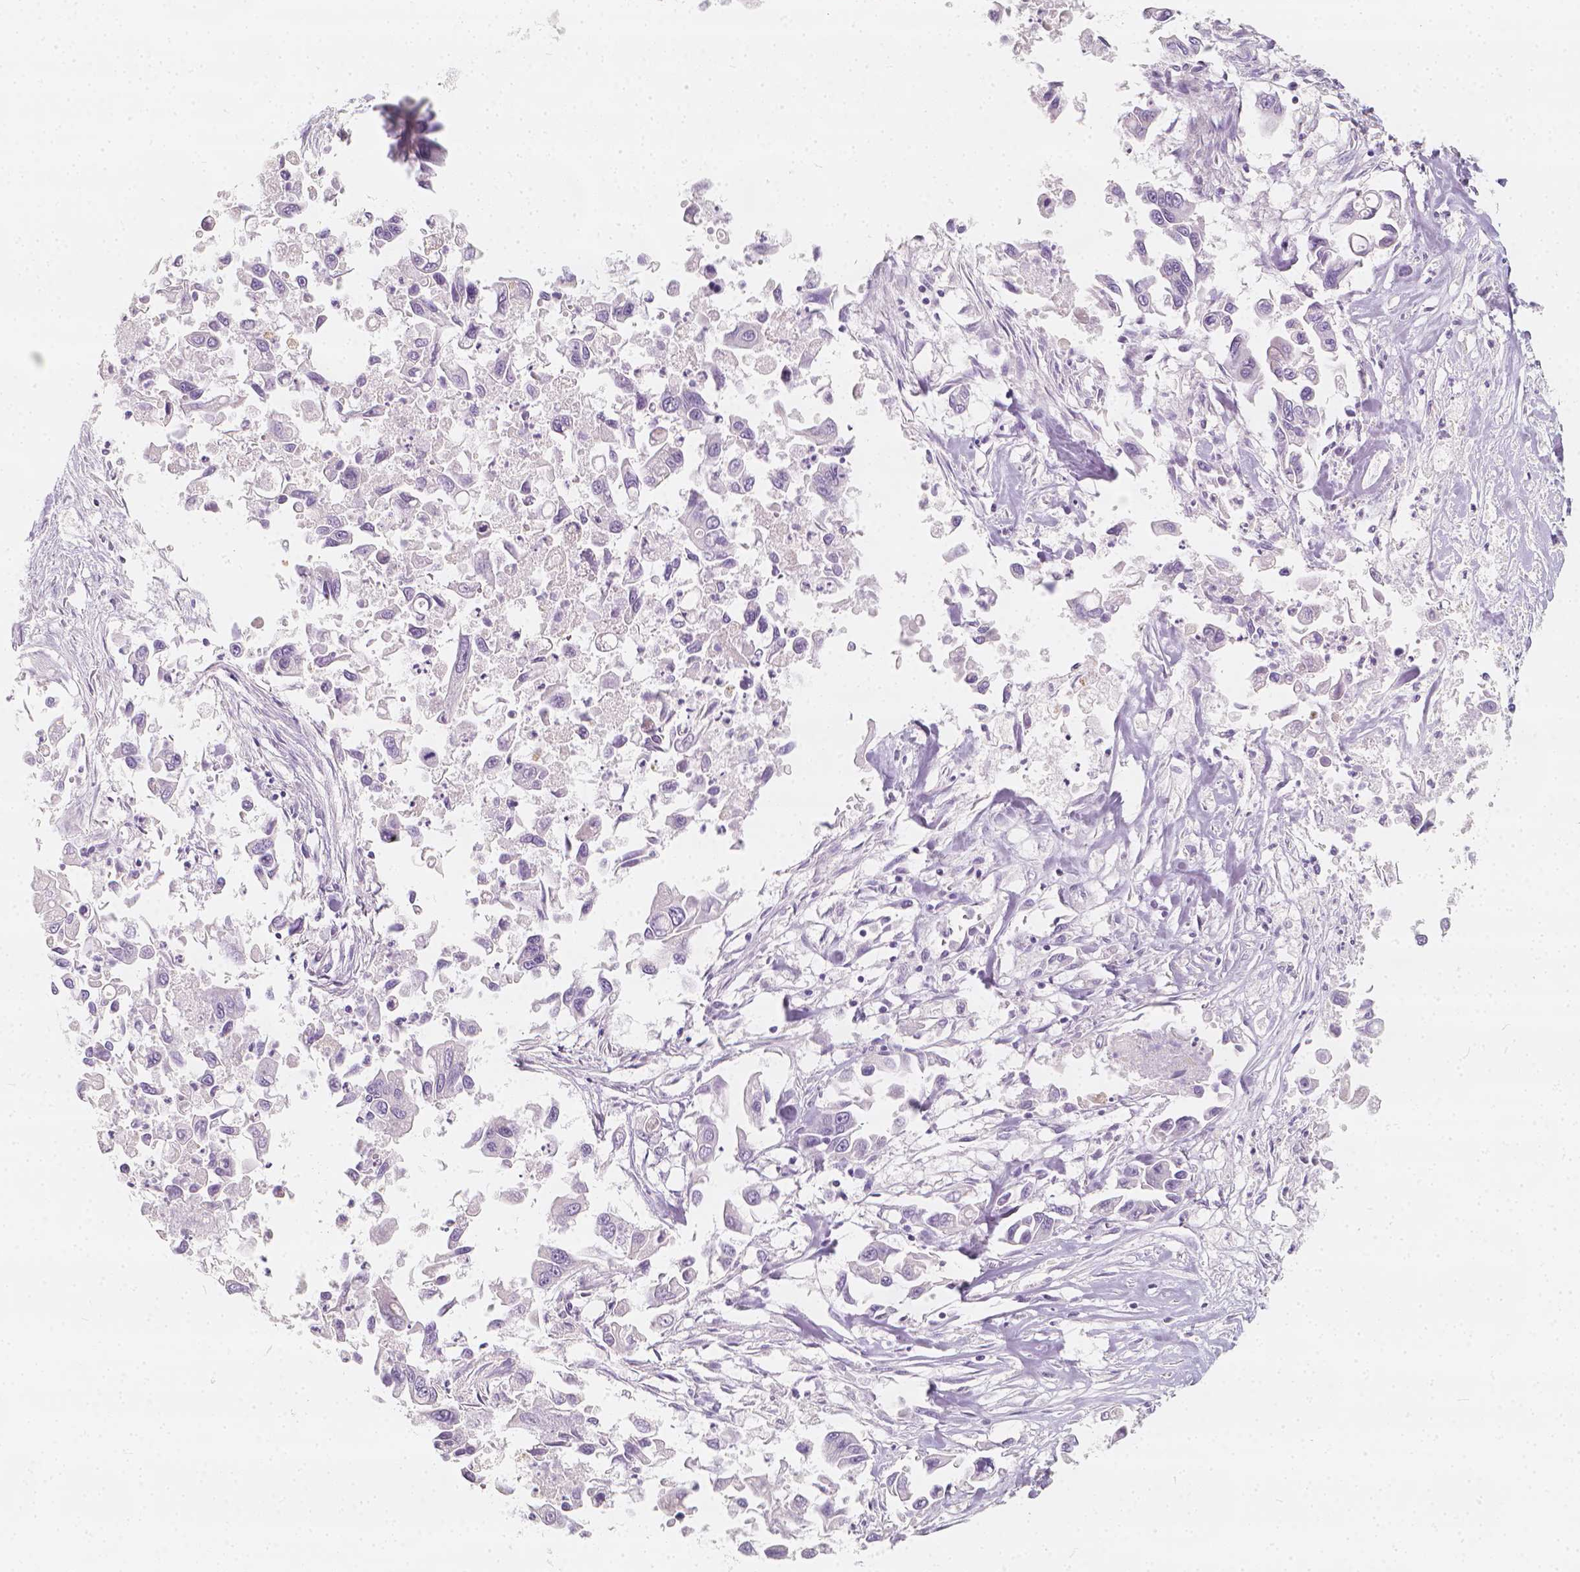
{"staining": {"intensity": "negative", "quantity": "none", "location": "none"}, "tissue": "pancreatic cancer", "cell_type": "Tumor cells", "image_type": "cancer", "snomed": [{"axis": "morphology", "description": "Adenocarcinoma, NOS"}, {"axis": "topography", "description": "Pancreas"}], "caption": "DAB (3,3'-diaminobenzidine) immunohistochemical staining of pancreatic cancer displays no significant positivity in tumor cells. (IHC, brightfield microscopy, high magnification).", "gene": "RBFOX1", "patient": {"sex": "female", "age": 83}}